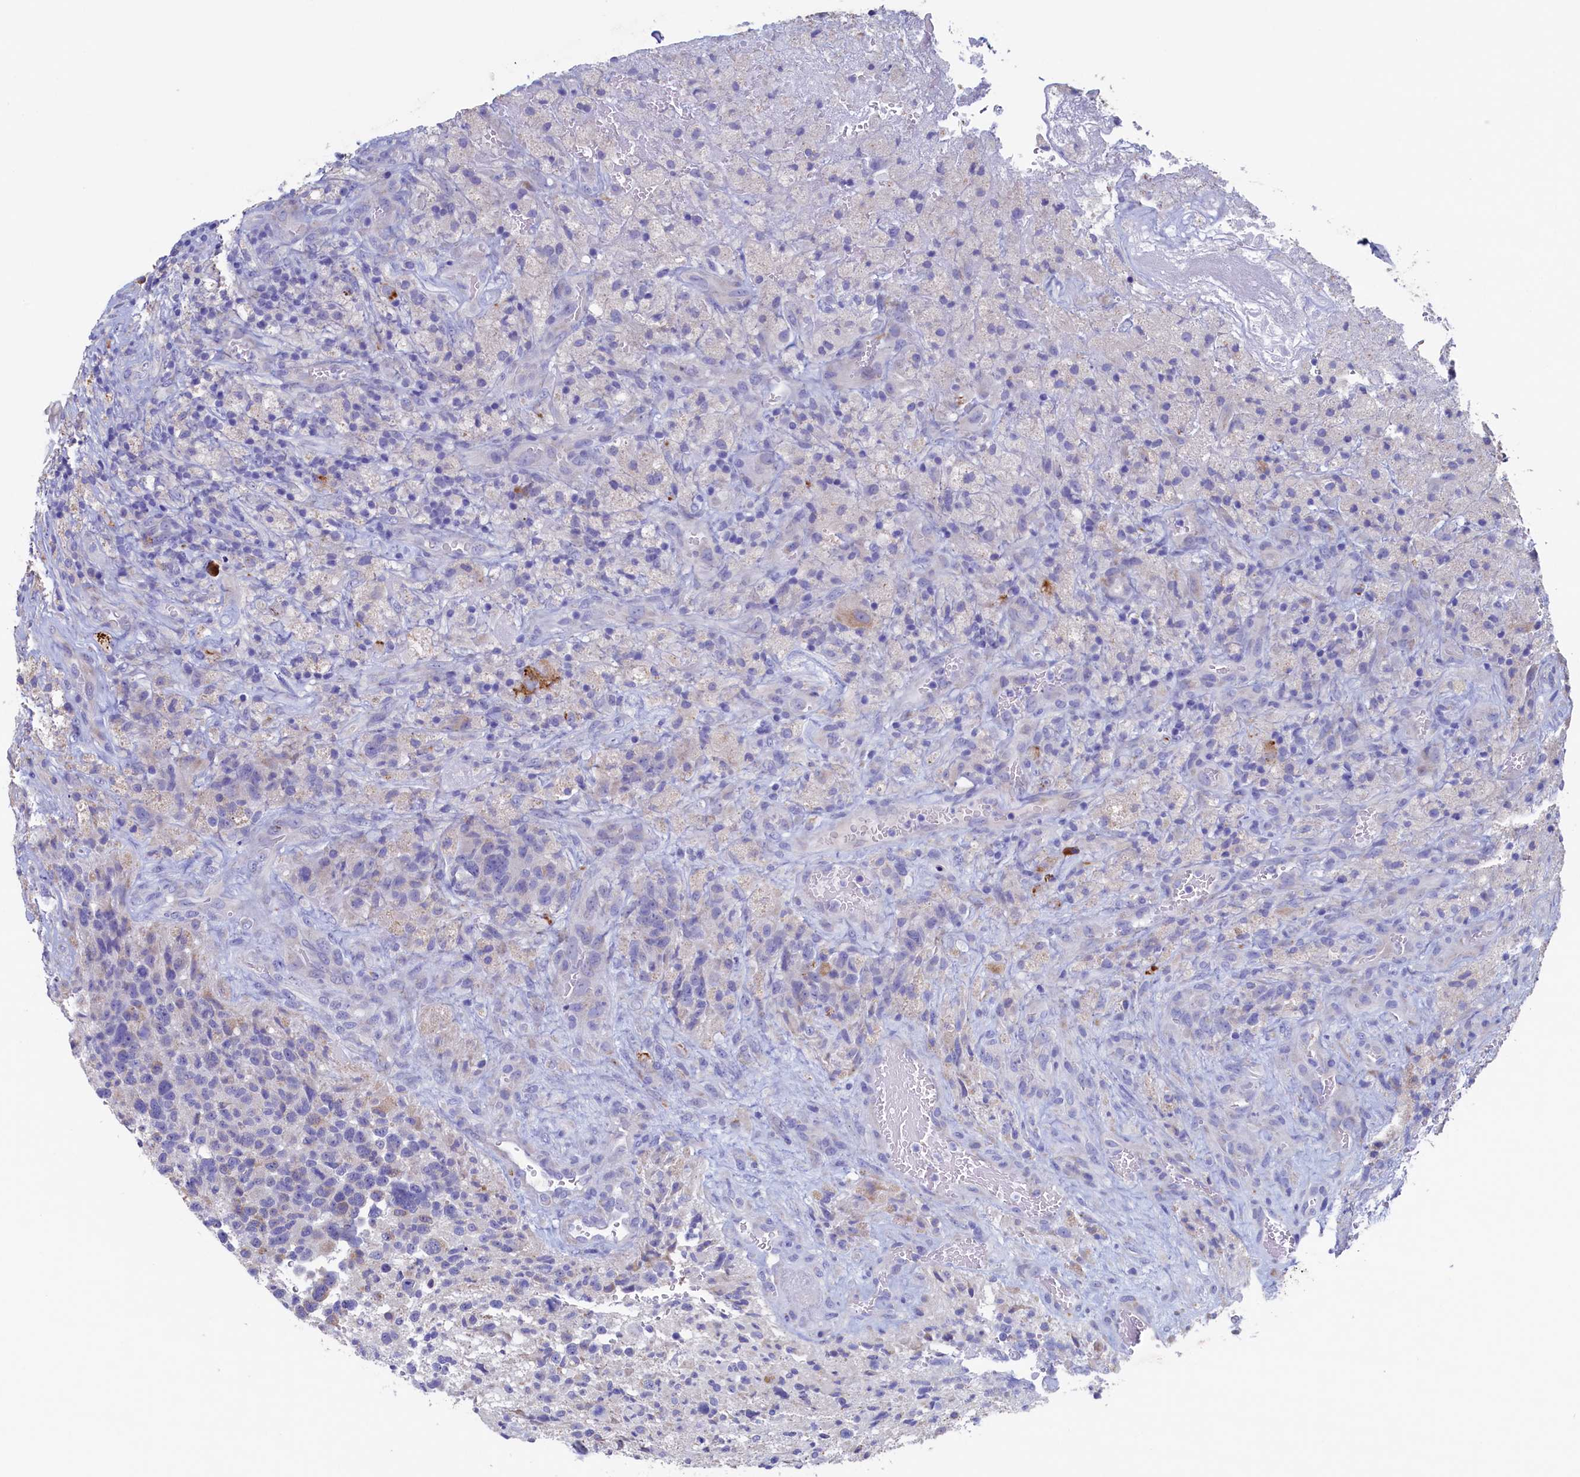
{"staining": {"intensity": "negative", "quantity": "none", "location": "none"}, "tissue": "glioma", "cell_type": "Tumor cells", "image_type": "cancer", "snomed": [{"axis": "morphology", "description": "Glioma, malignant, High grade"}, {"axis": "topography", "description": "Brain"}], "caption": "The immunohistochemistry (IHC) micrograph has no significant positivity in tumor cells of glioma tissue.", "gene": "CBLIF", "patient": {"sex": "male", "age": 69}}